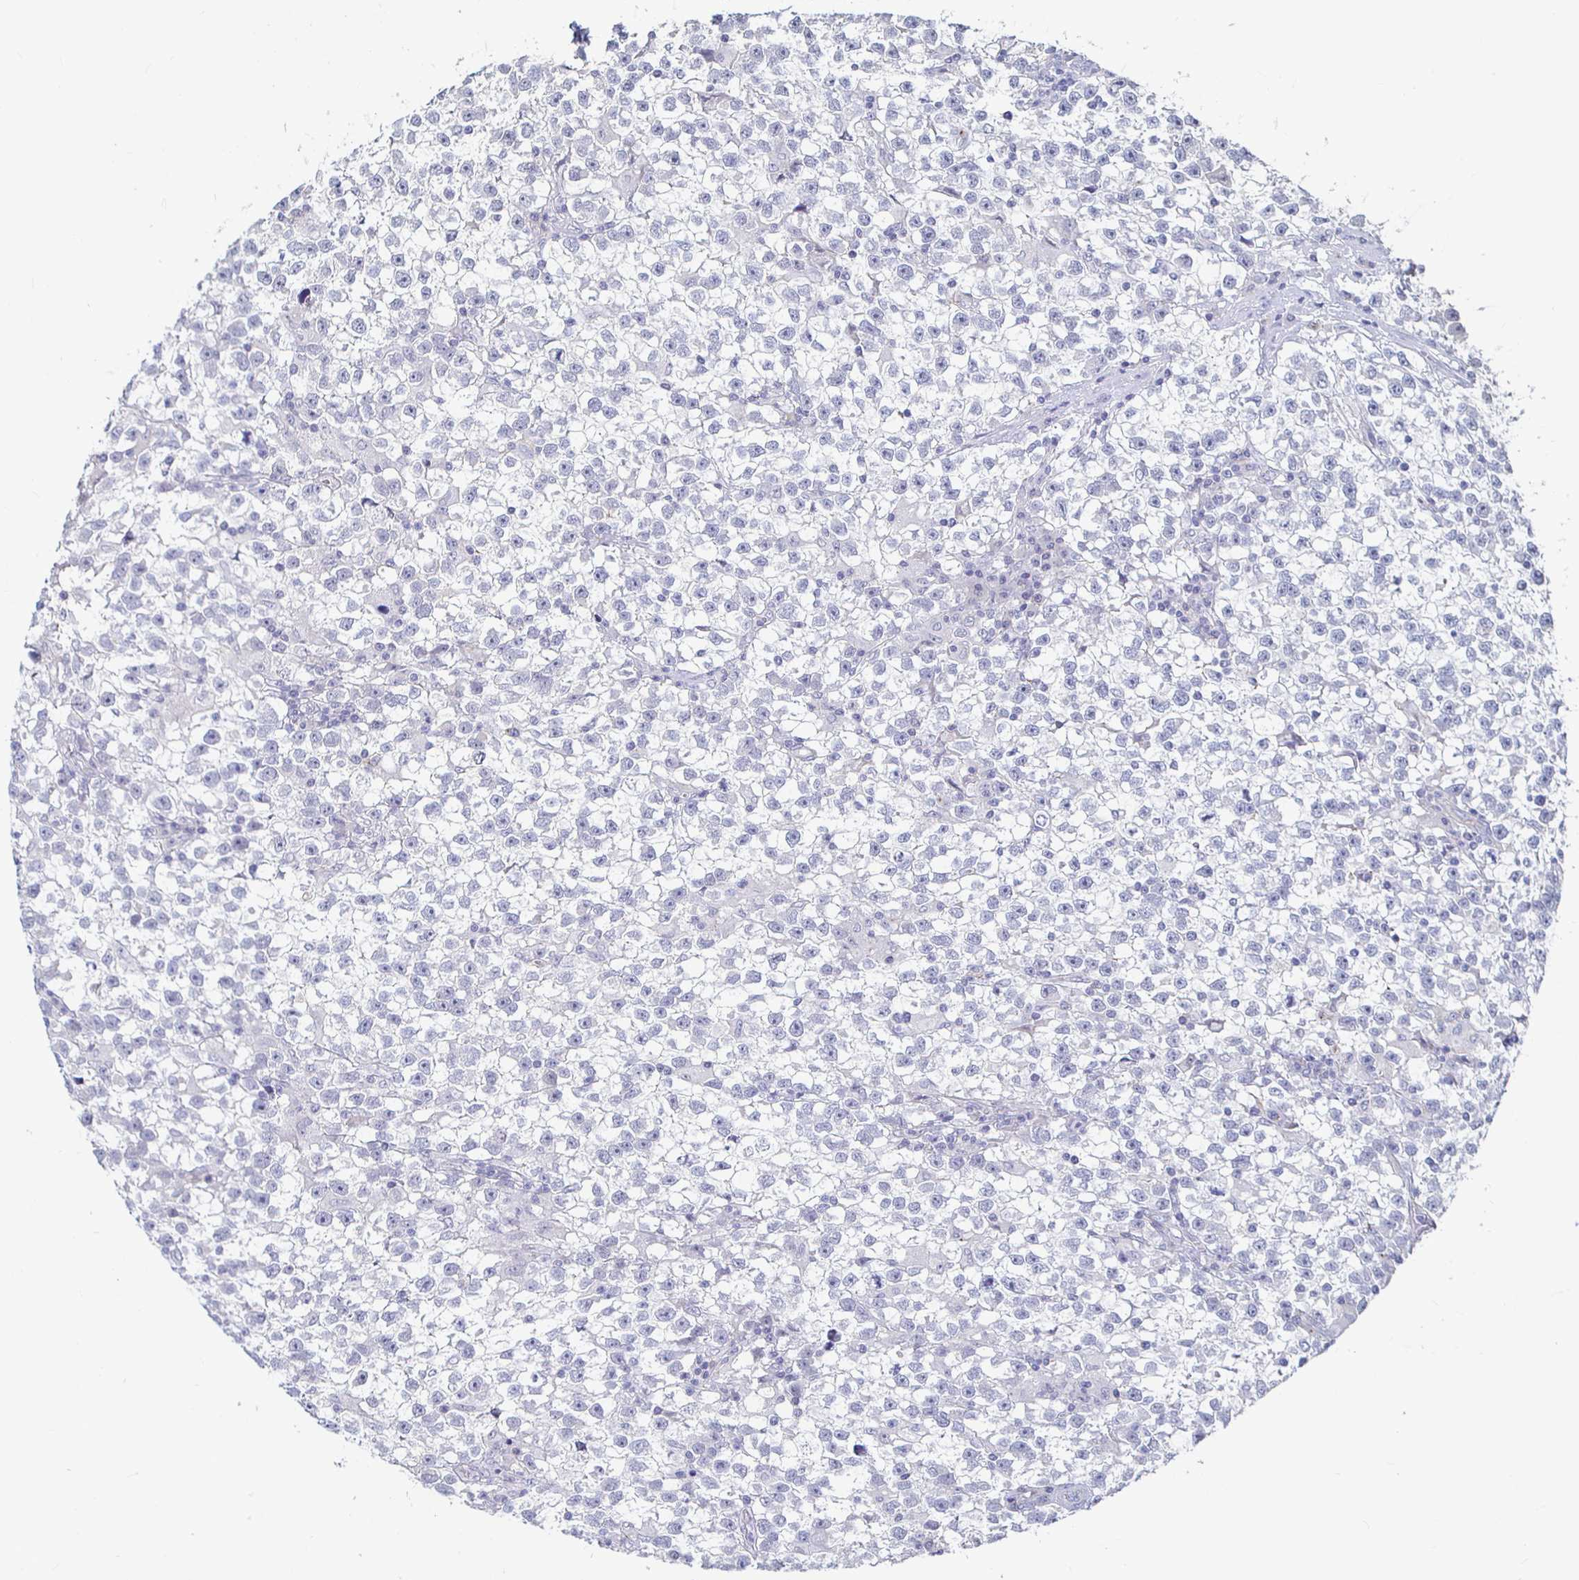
{"staining": {"intensity": "negative", "quantity": "none", "location": "none"}, "tissue": "testis cancer", "cell_type": "Tumor cells", "image_type": "cancer", "snomed": [{"axis": "morphology", "description": "Seminoma, NOS"}, {"axis": "topography", "description": "Testis"}], "caption": "Immunohistochemistry (IHC) image of human testis cancer (seminoma) stained for a protein (brown), which displays no staining in tumor cells.", "gene": "CAPN11", "patient": {"sex": "male", "age": 31}}